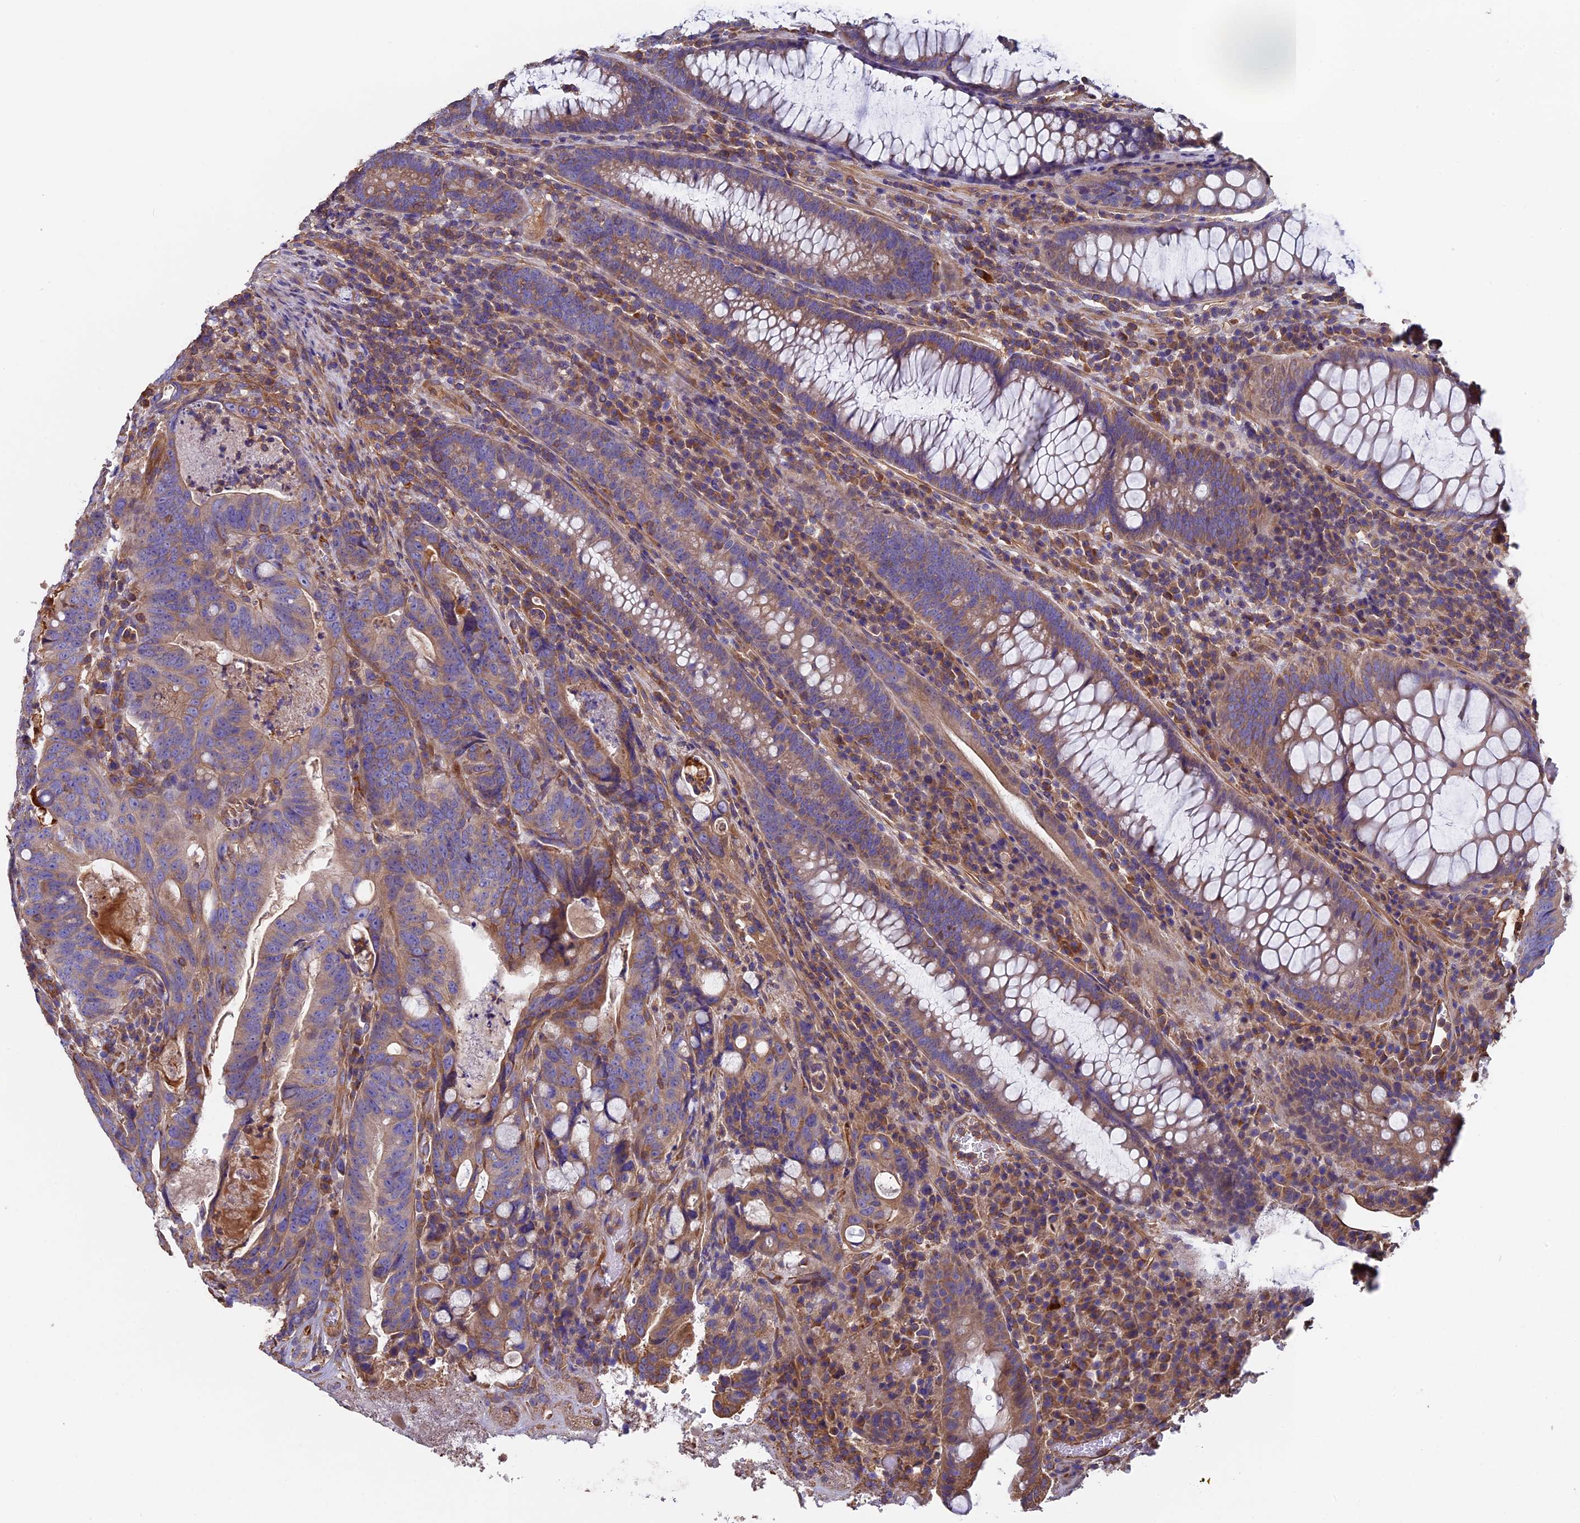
{"staining": {"intensity": "moderate", "quantity": "25%-75%", "location": "cytoplasmic/membranous"}, "tissue": "colorectal cancer", "cell_type": "Tumor cells", "image_type": "cancer", "snomed": [{"axis": "morphology", "description": "Adenocarcinoma, NOS"}, {"axis": "topography", "description": "Colon"}], "caption": "A medium amount of moderate cytoplasmic/membranous positivity is present in about 25%-75% of tumor cells in colorectal adenocarcinoma tissue.", "gene": "CCDC153", "patient": {"sex": "female", "age": 82}}